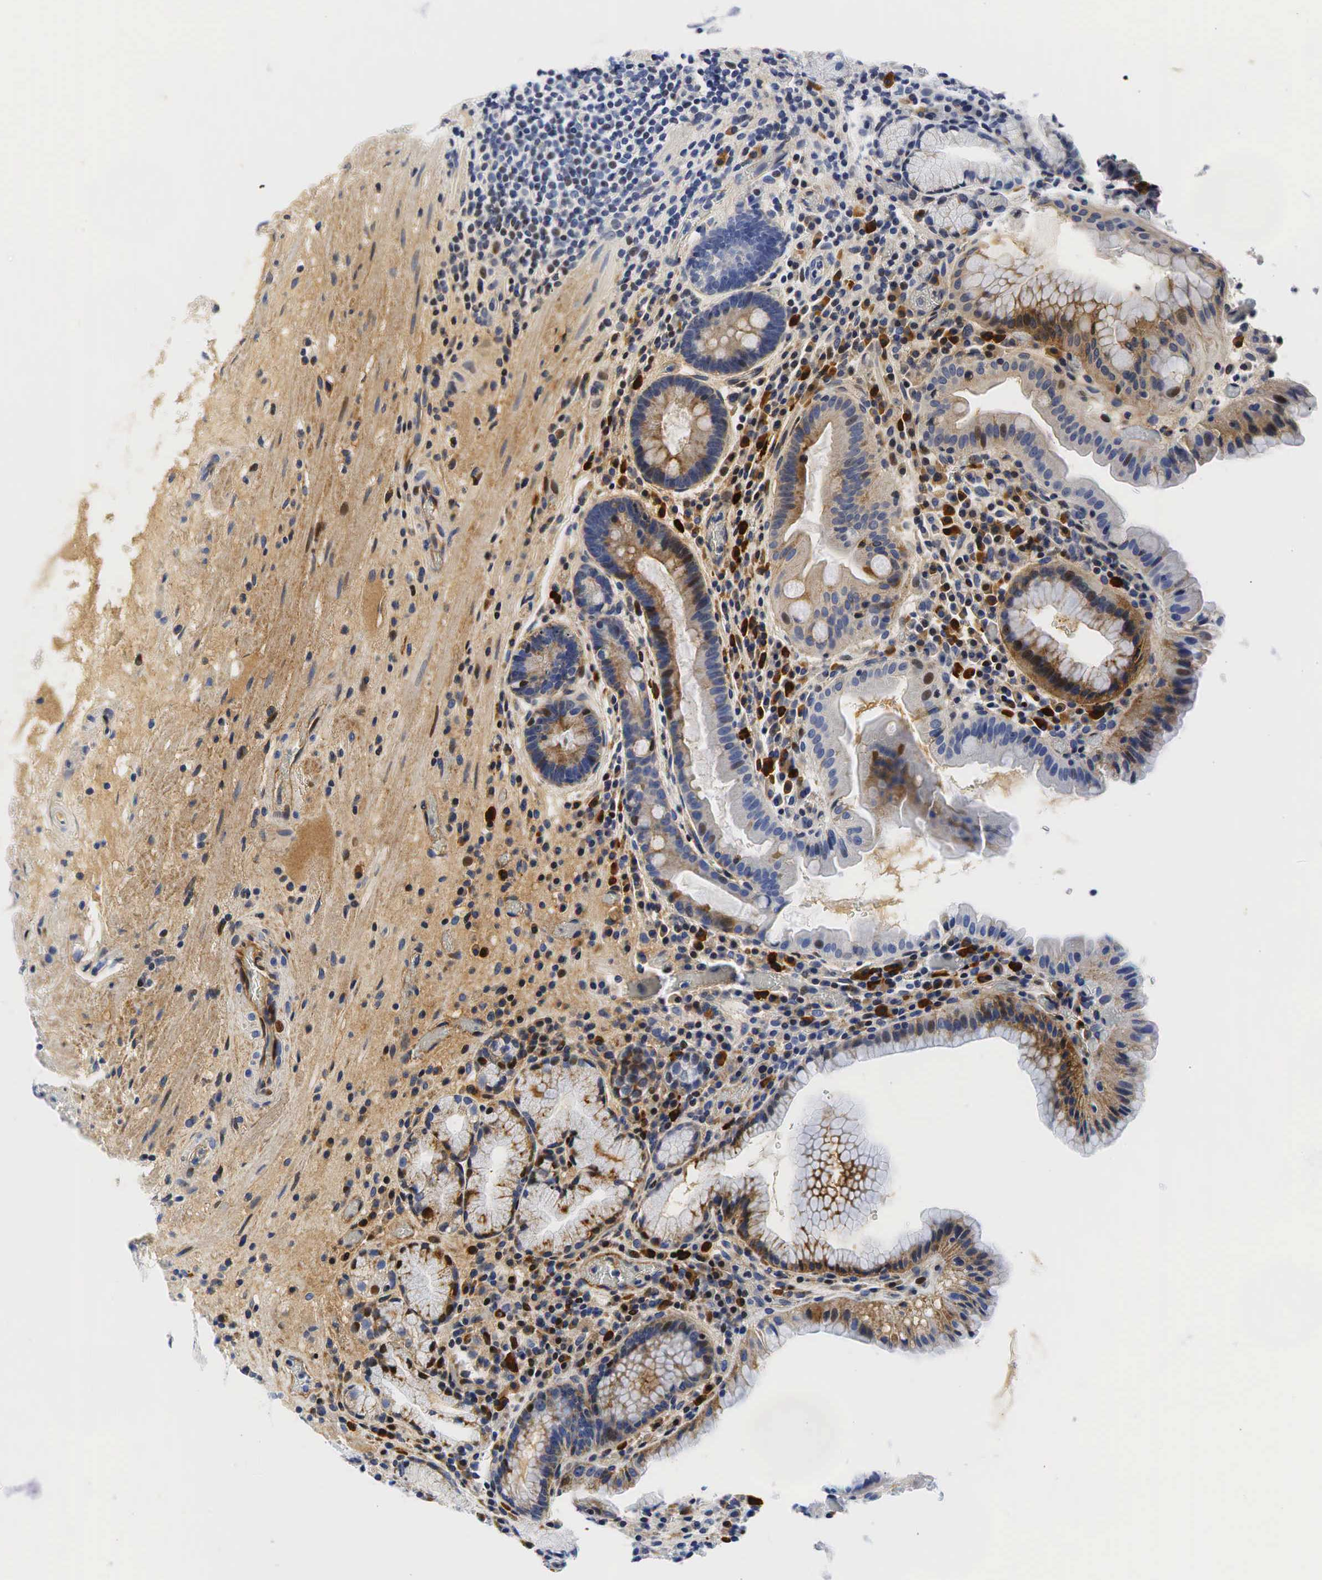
{"staining": {"intensity": "moderate", "quantity": "<25%", "location": "cytoplasmic/membranous"}, "tissue": "stomach", "cell_type": "Glandular cells", "image_type": "normal", "snomed": [{"axis": "morphology", "description": "Normal tissue, NOS"}, {"axis": "topography", "description": "Stomach, lower"}, {"axis": "topography", "description": "Duodenum"}], "caption": "Glandular cells exhibit low levels of moderate cytoplasmic/membranous expression in approximately <25% of cells in unremarkable stomach.", "gene": "INHA", "patient": {"sex": "male", "age": 84}}